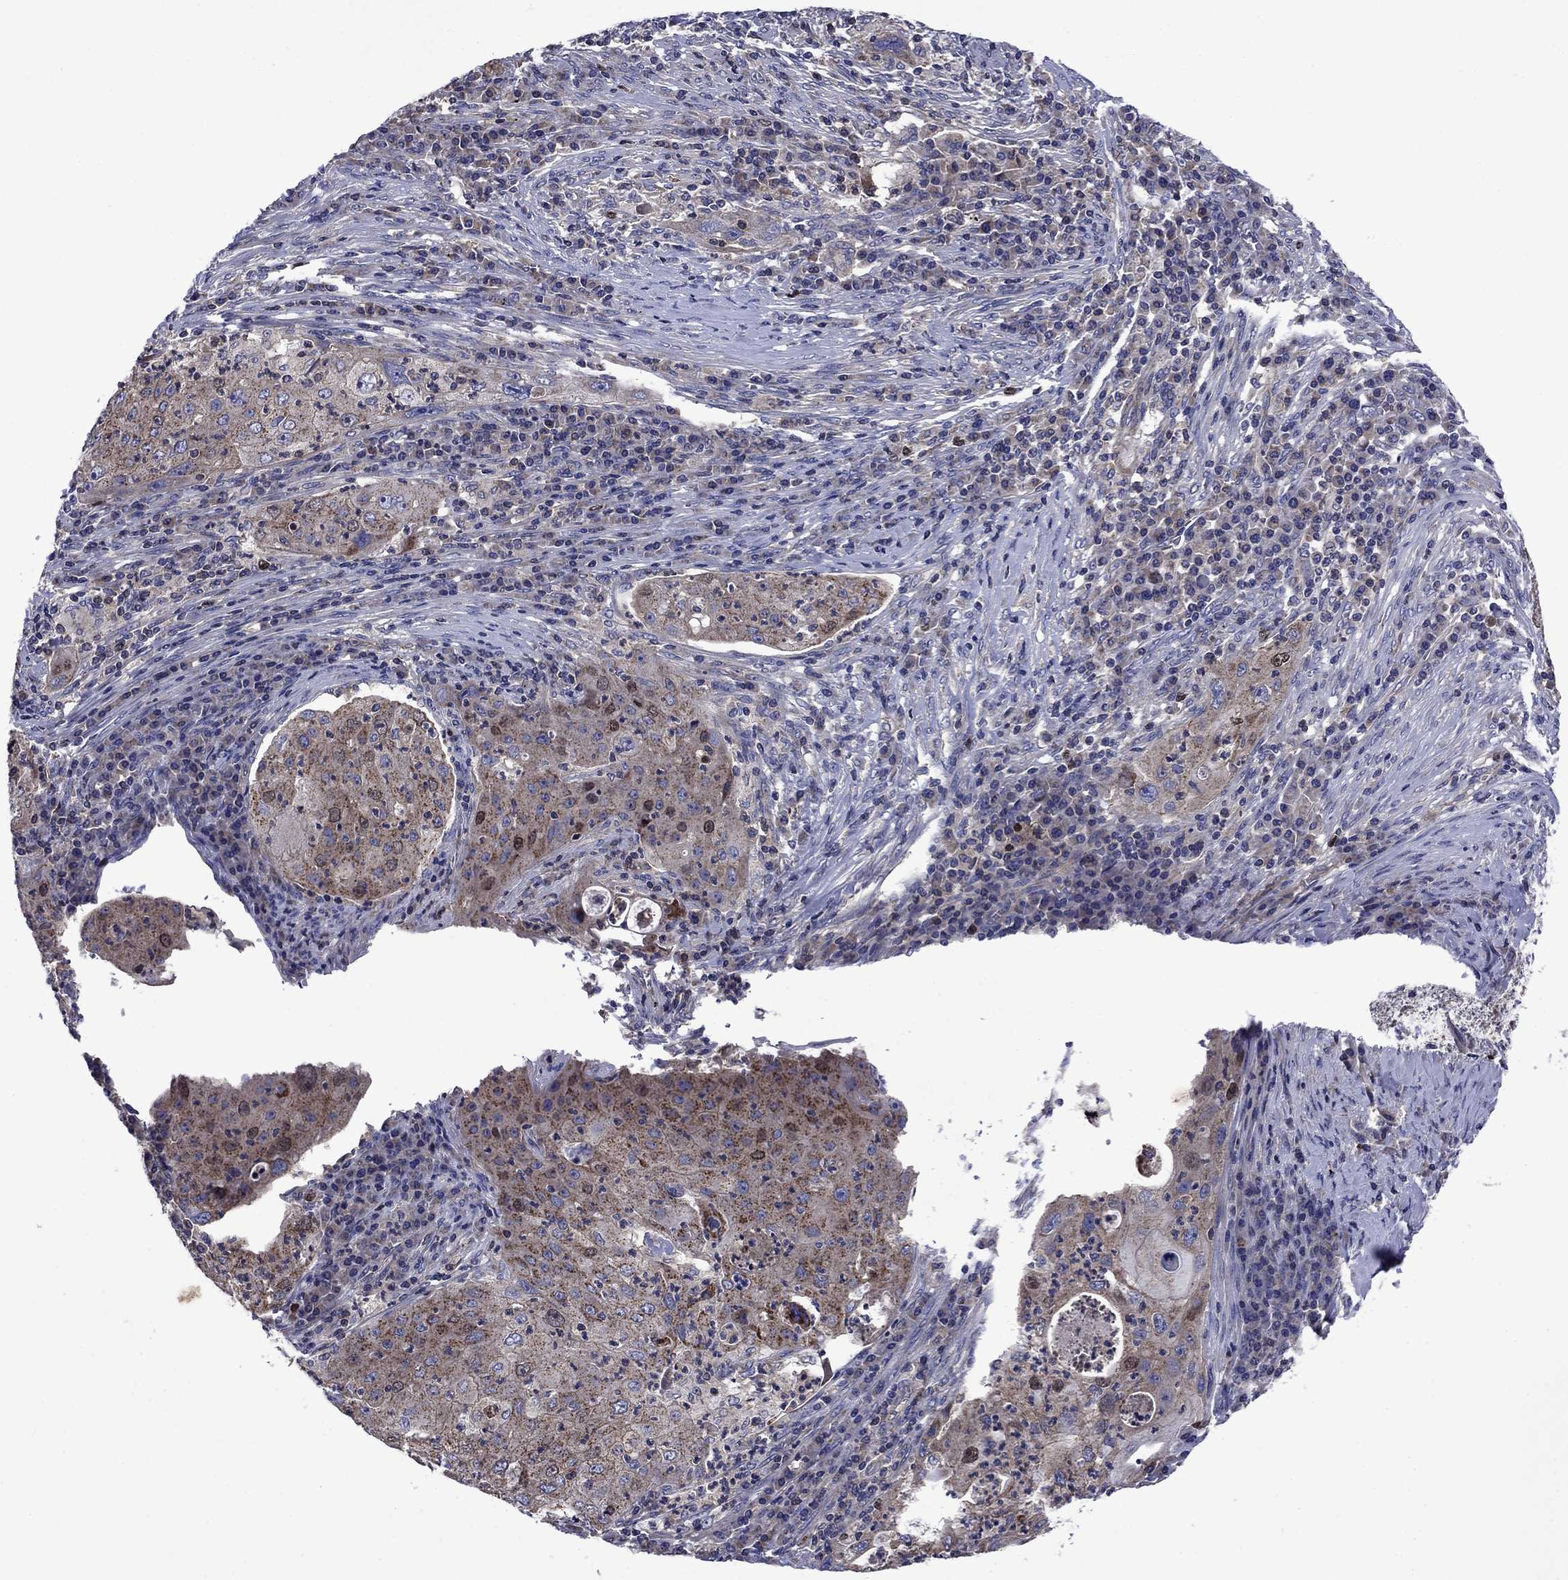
{"staining": {"intensity": "weak", "quantity": "25%-75%", "location": "cytoplasmic/membranous"}, "tissue": "lung cancer", "cell_type": "Tumor cells", "image_type": "cancer", "snomed": [{"axis": "morphology", "description": "Squamous cell carcinoma, NOS"}, {"axis": "topography", "description": "Lung"}], "caption": "This histopathology image shows IHC staining of human lung cancer (squamous cell carcinoma), with low weak cytoplasmic/membranous expression in approximately 25%-75% of tumor cells.", "gene": "KIF22", "patient": {"sex": "female", "age": 59}}